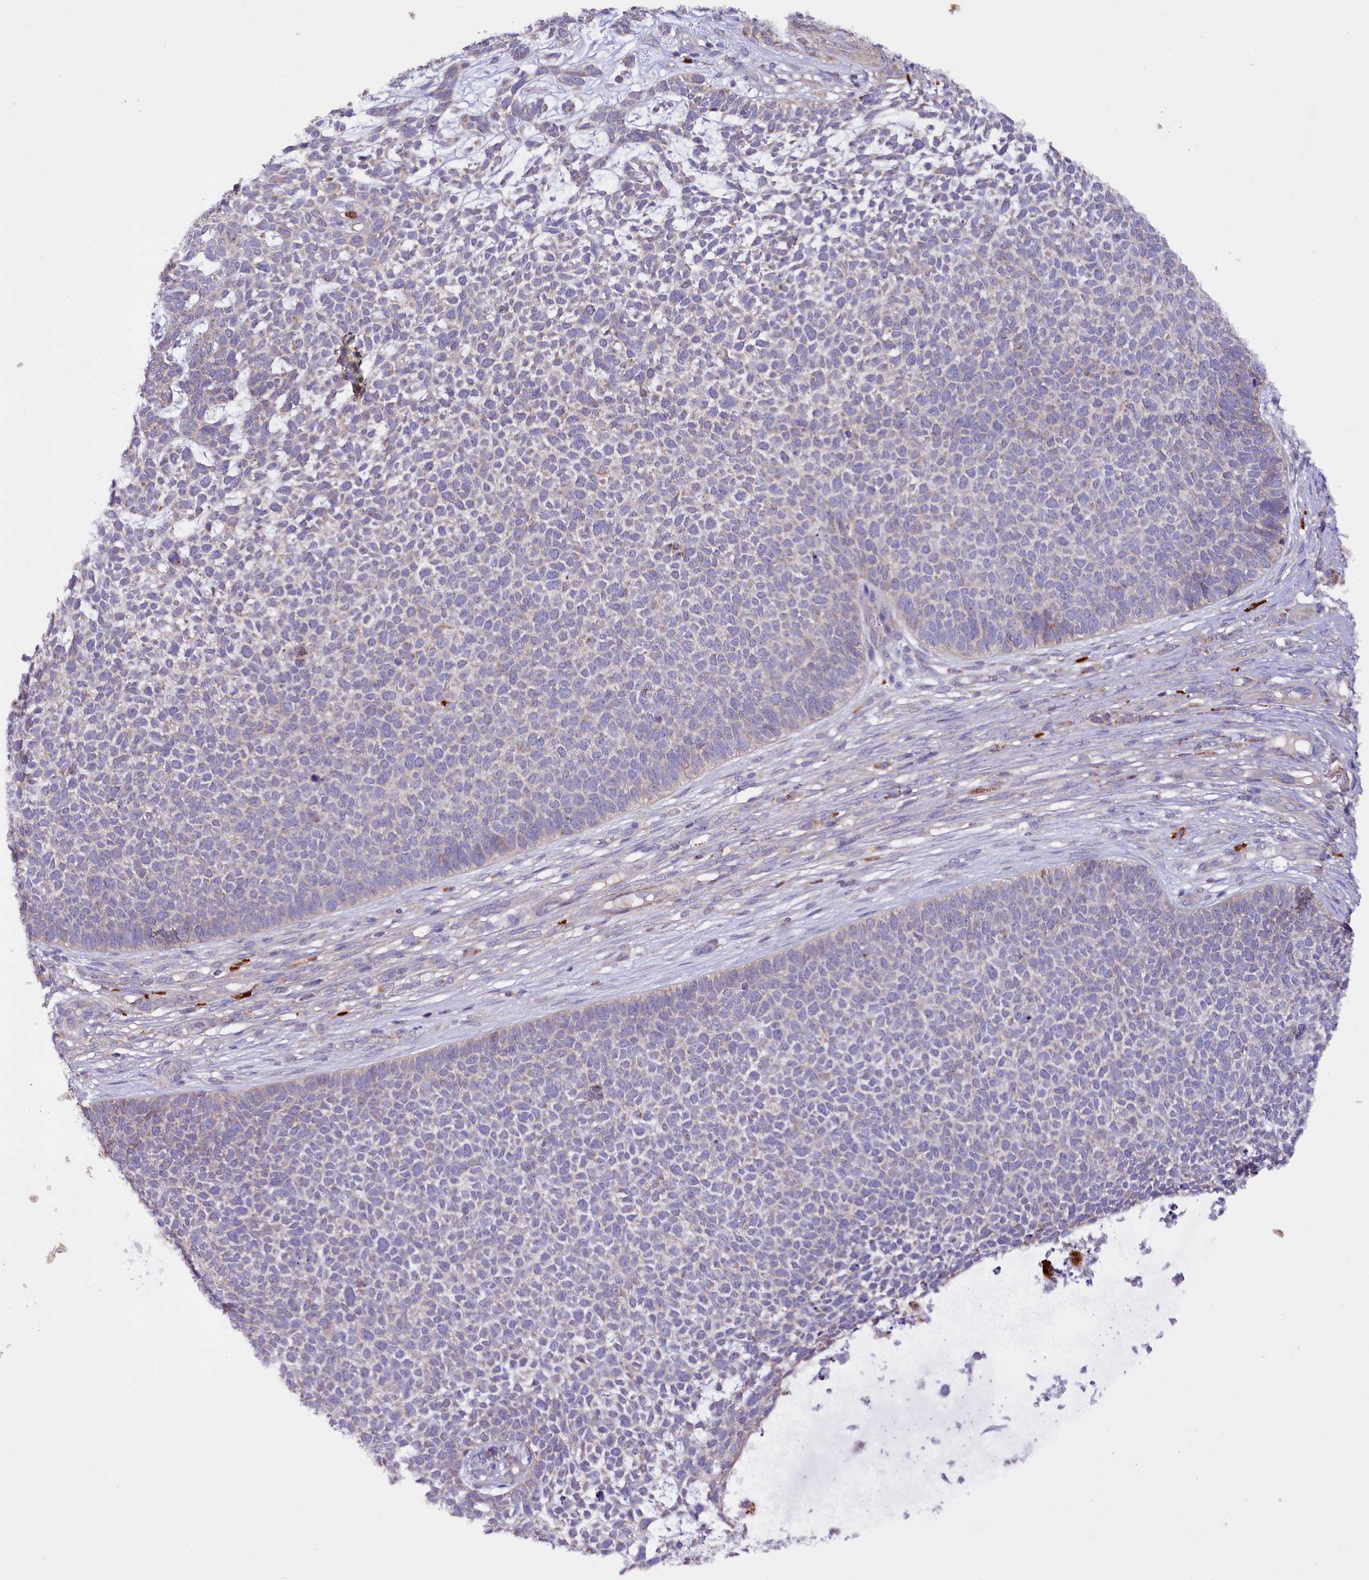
{"staining": {"intensity": "negative", "quantity": "none", "location": "none"}, "tissue": "skin cancer", "cell_type": "Tumor cells", "image_type": "cancer", "snomed": [{"axis": "morphology", "description": "Basal cell carcinoma"}, {"axis": "topography", "description": "Skin"}], "caption": "Immunohistochemical staining of human skin cancer (basal cell carcinoma) reveals no significant positivity in tumor cells.", "gene": "ZNF45", "patient": {"sex": "female", "age": 84}}